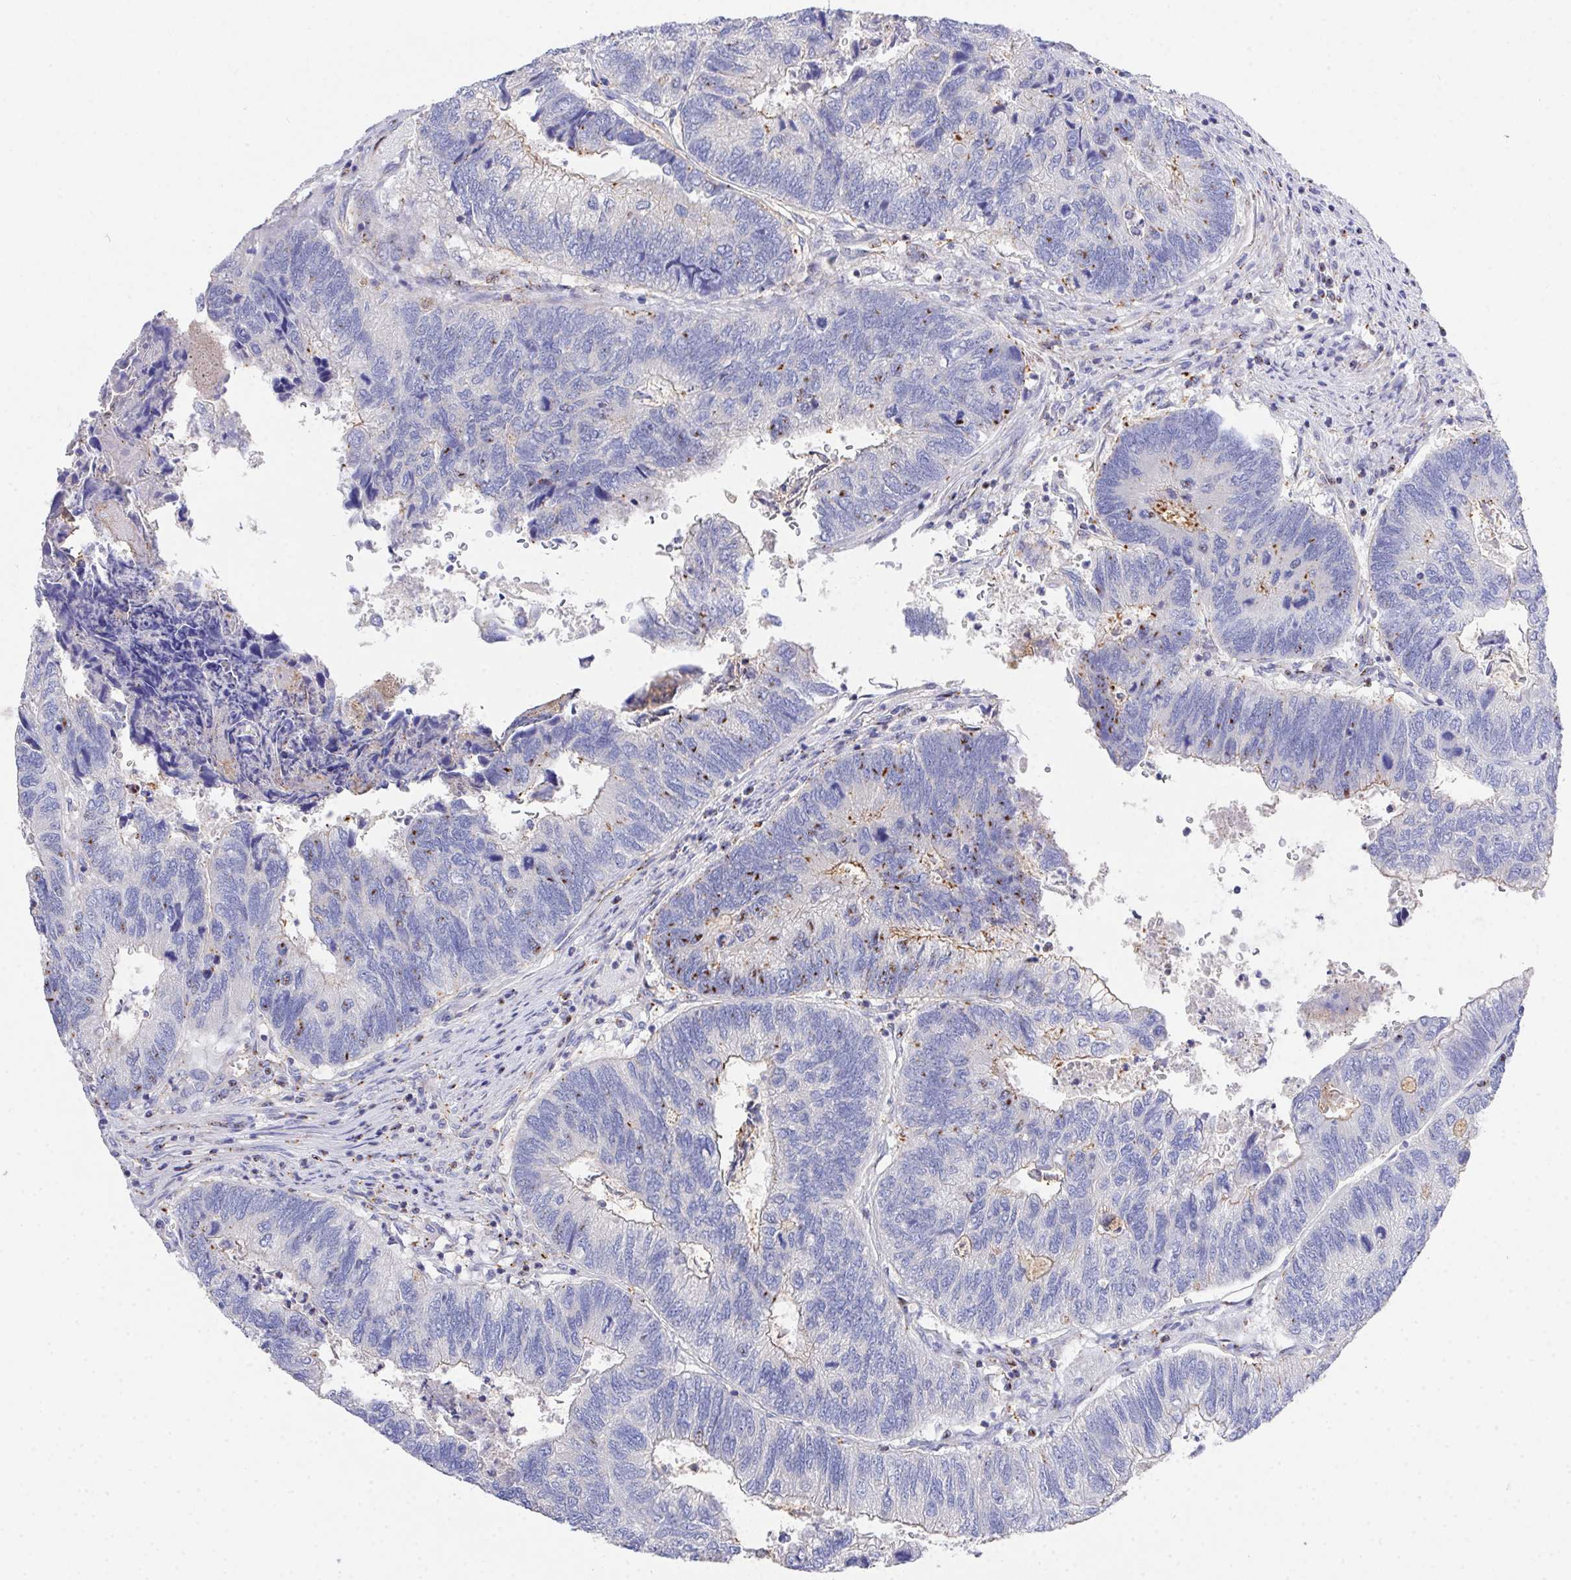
{"staining": {"intensity": "moderate", "quantity": "<25%", "location": "cytoplasmic/membranous"}, "tissue": "colorectal cancer", "cell_type": "Tumor cells", "image_type": "cancer", "snomed": [{"axis": "morphology", "description": "Adenocarcinoma, NOS"}, {"axis": "topography", "description": "Colon"}], "caption": "This photomicrograph displays IHC staining of human colorectal cancer, with low moderate cytoplasmic/membranous staining in approximately <25% of tumor cells.", "gene": "PRG3", "patient": {"sex": "female", "age": 67}}